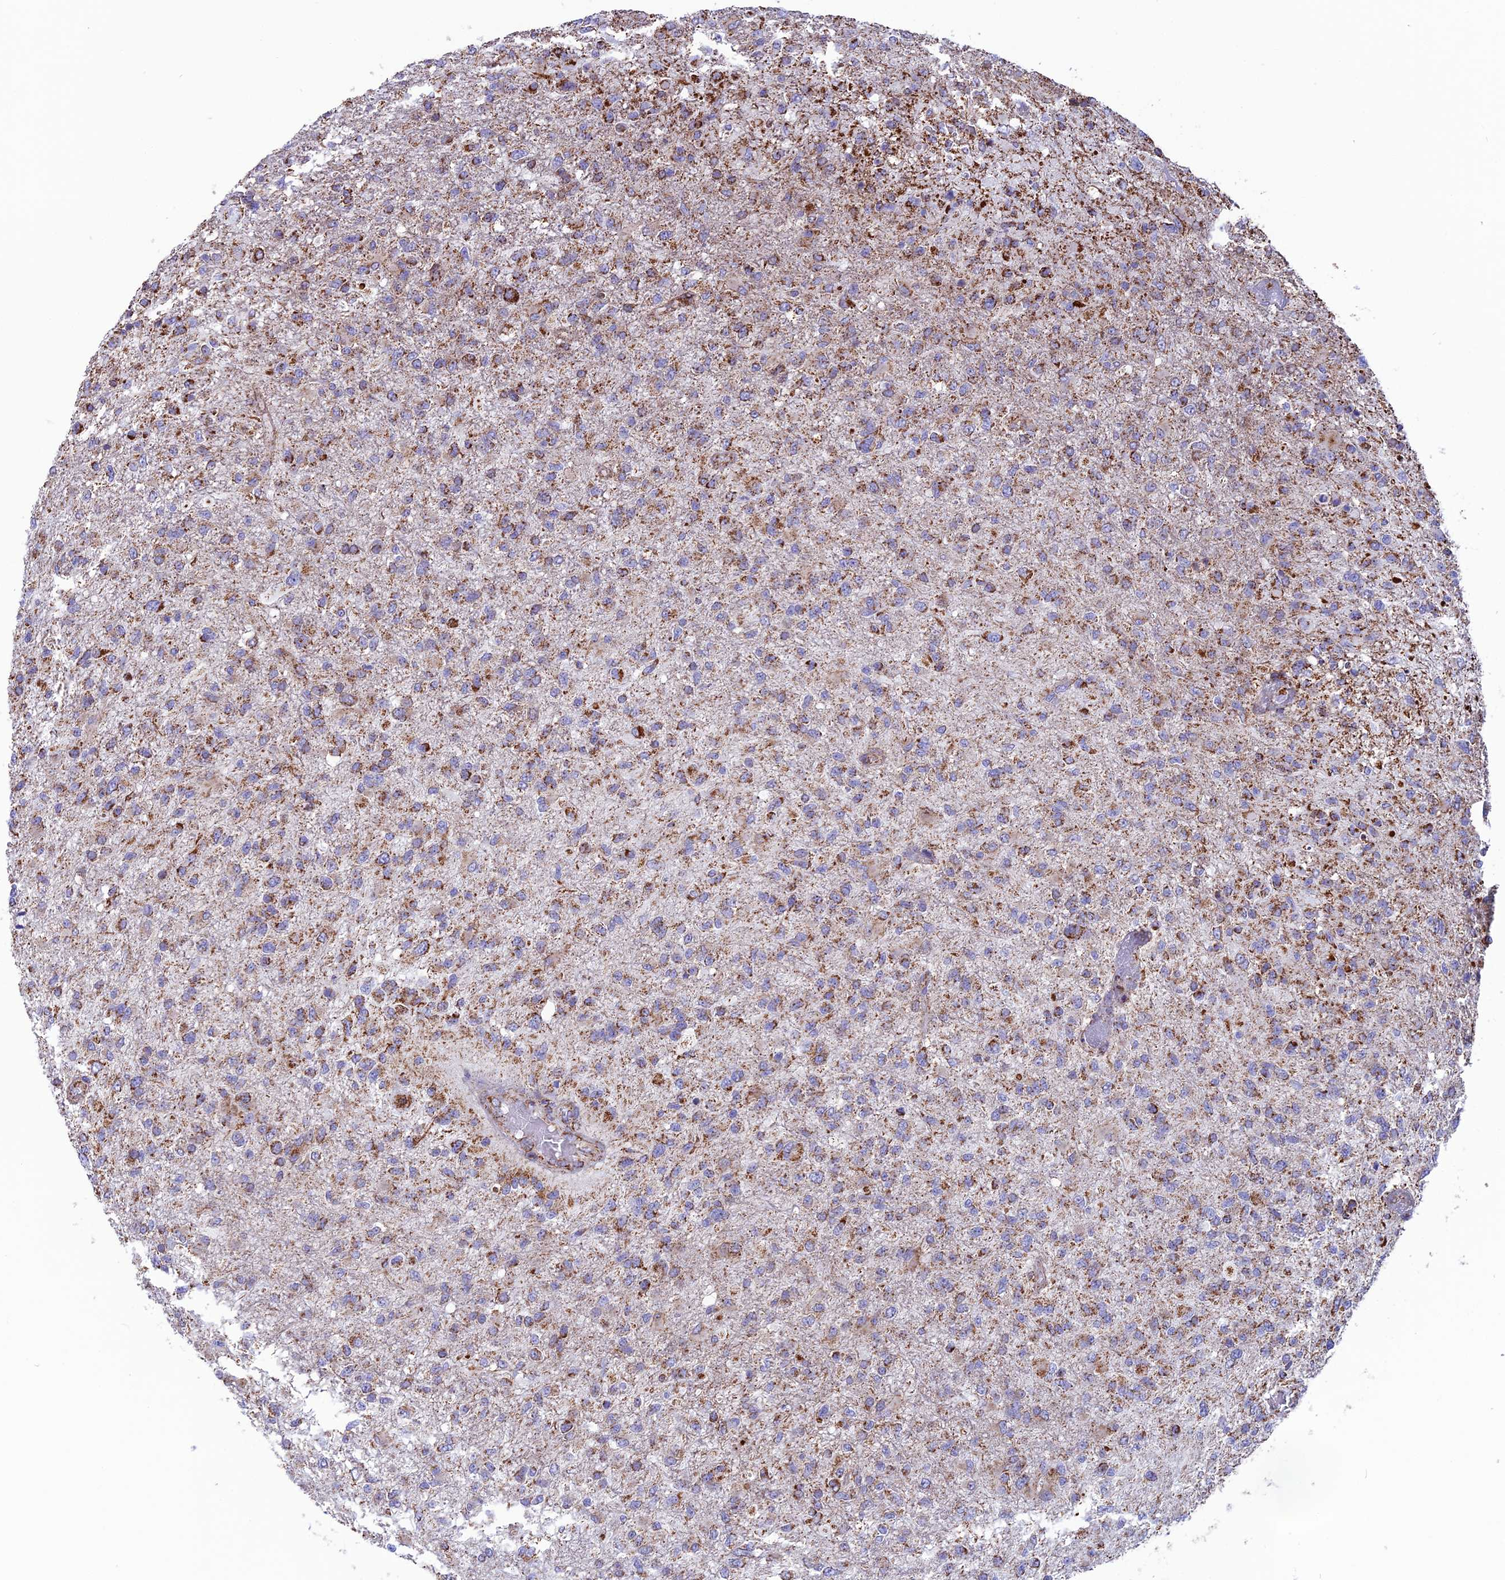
{"staining": {"intensity": "moderate", "quantity": "25%-75%", "location": "cytoplasmic/membranous"}, "tissue": "glioma", "cell_type": "Tumor cells", "image_type": "cancer", "snomed": [{"axis": "morphology", "description": "Glioma, malignant, High grade"}, {"axis": "topography", "description": "Brain"}], "caption": "Glioma stained with a brown dye reveals moderate cytoplasmic/membranous positive positivity in about 25%-75% of tumor cells.", "gene": "CS", "patient": {"sex": "female", "age": 74}}